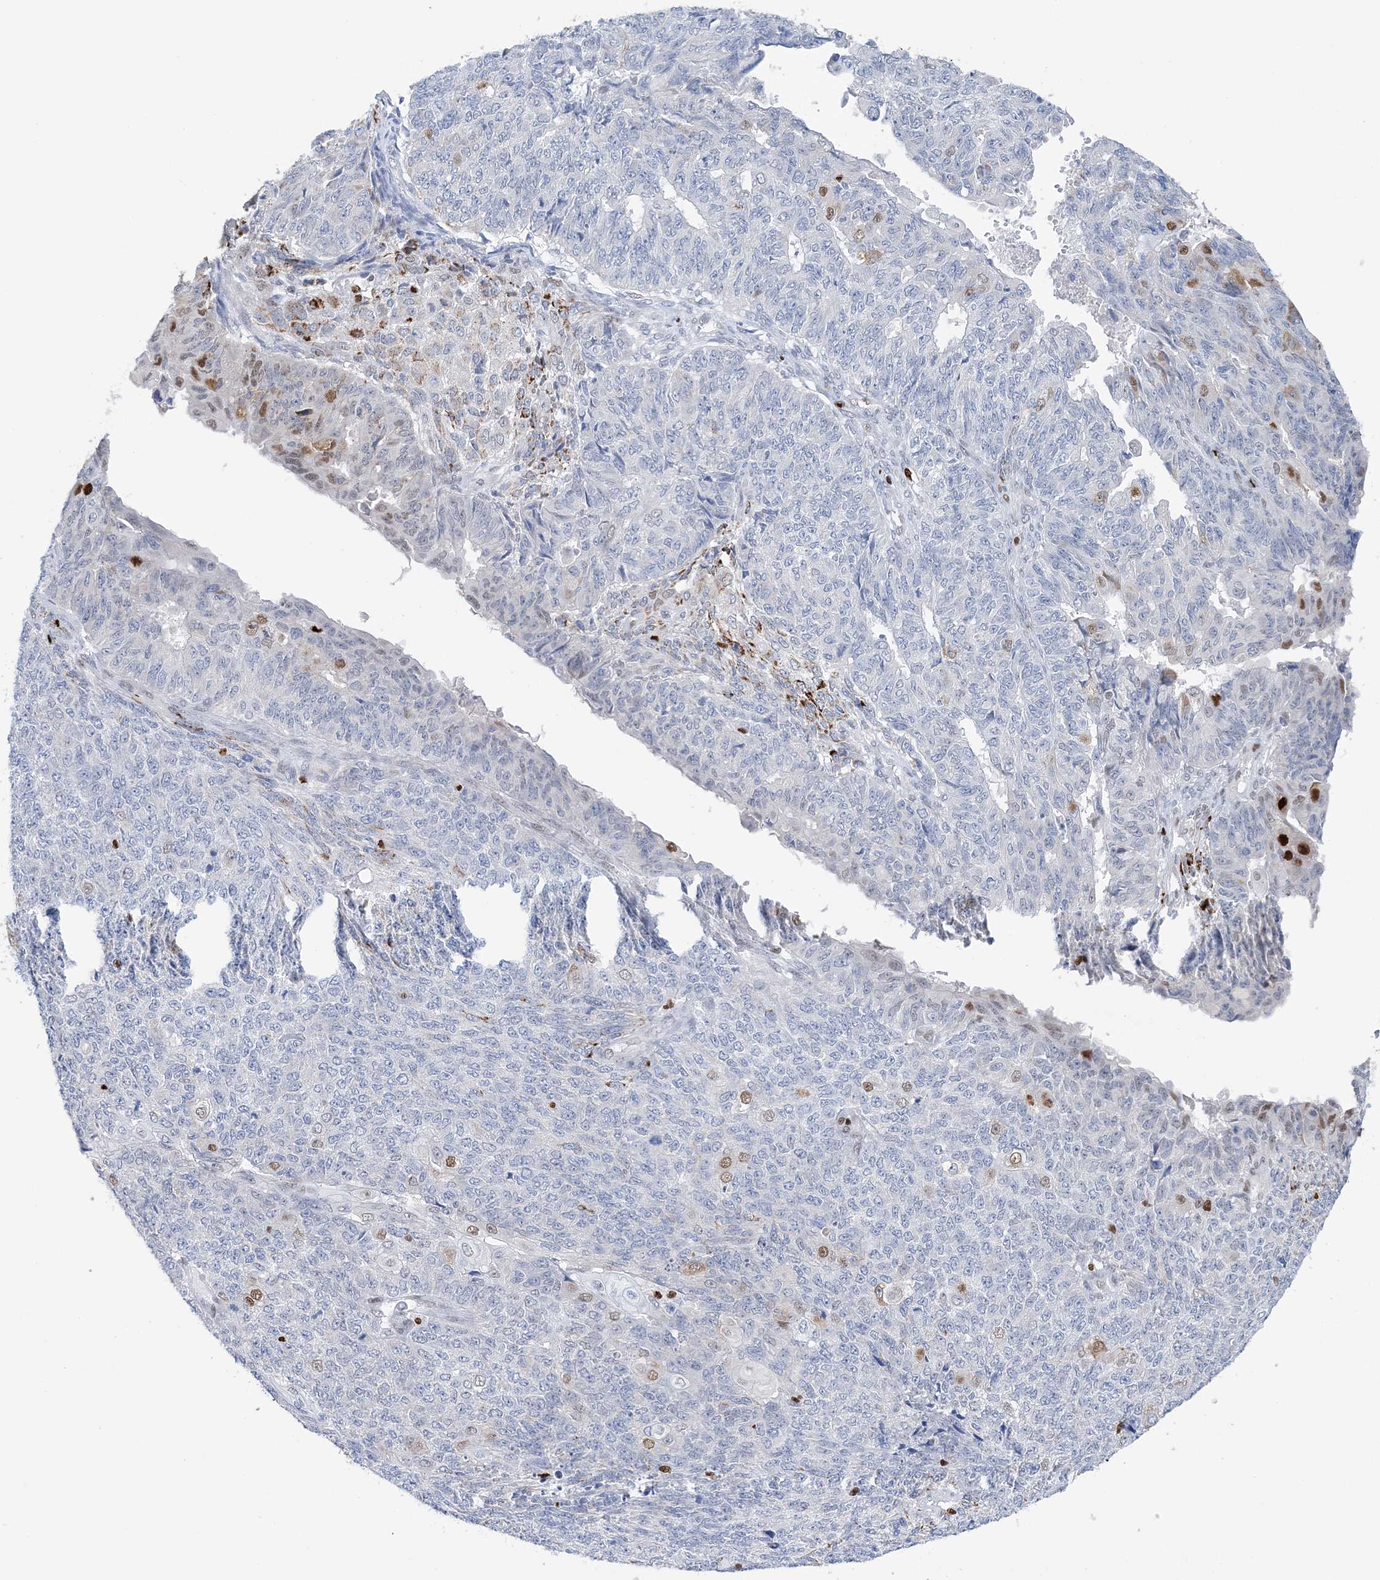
{"staining": {"intensity": "moderate", "quantity": "<25%", "location": "nuclear"}, "tissue": "endometrial cancer", "cell_type": "Tumor cells", "image_type": "cancer", "snomed": [{"axis": "morphology", "description": "Adenocarcinoma, NOS"}, {"axis": "topography", "description": "Endometrium"}], "caption": "This is a histology image of immunohistochemistry staining of endometrial adenocarcinoma, which shows moderate staining in the nuclear of tumor cells.", "gene": "NIT2", "patient": {"sex": "female", "age": 32}}